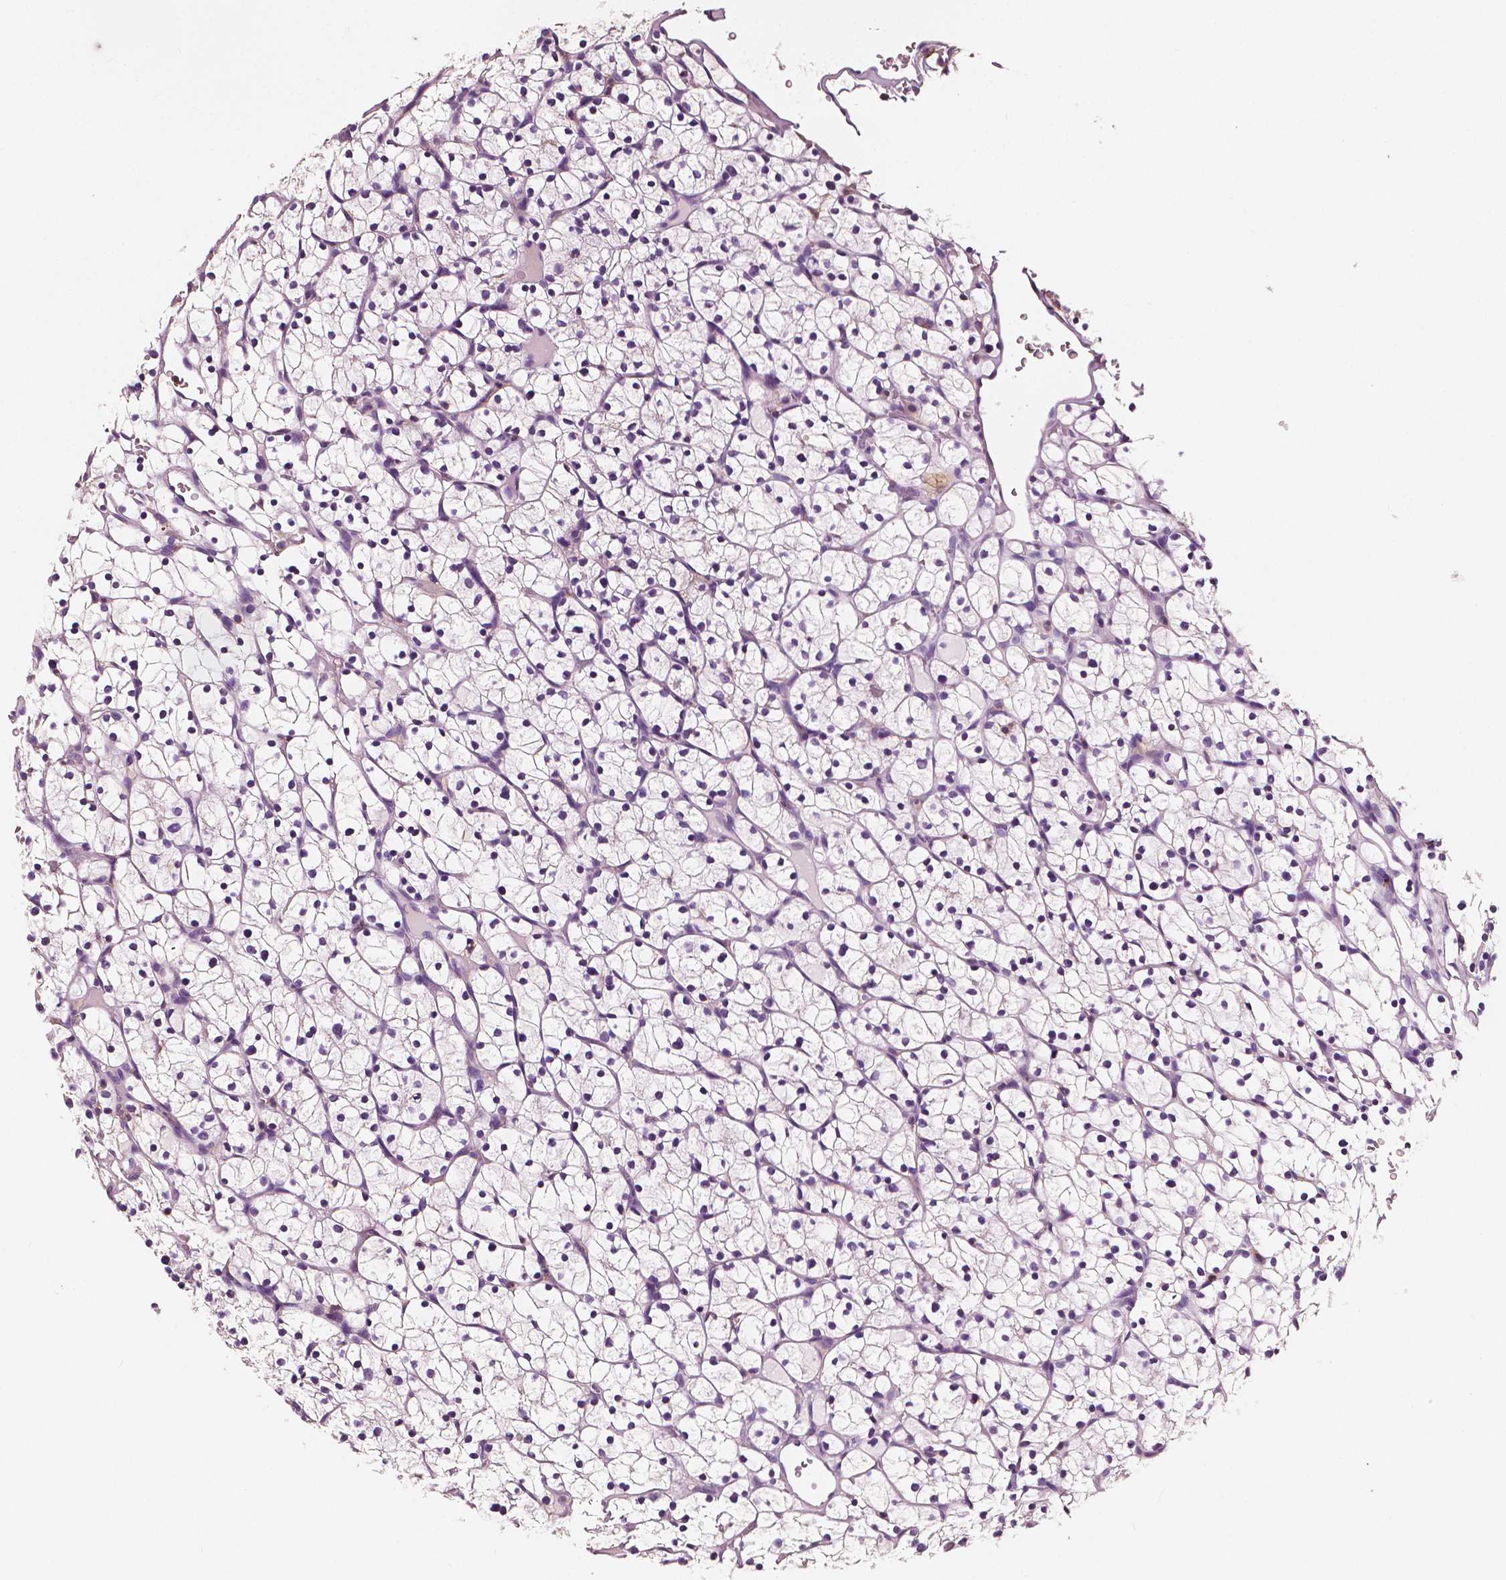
{"staining": {"intensity": "negative", "quantity": "none", "location": "none"}, "tissue": "renal cancer", "cell_type": "Tumor cells", "image_type": "cancer", "snomed": [{"axis": "morphology", "description": "Adenocarcinoma, NOS"}, {"axis": "topography", "description": "Kidney"}], "caption": "The micrograph demonstrates no staining of tumor cells in adenocarcinoma (renal). The staining is performed using DAB brown chromogen with nuclei counter-stained in using hematoxylin.", "gene": "PTPRC", "patient": {"sex": "female", "age": 64}}